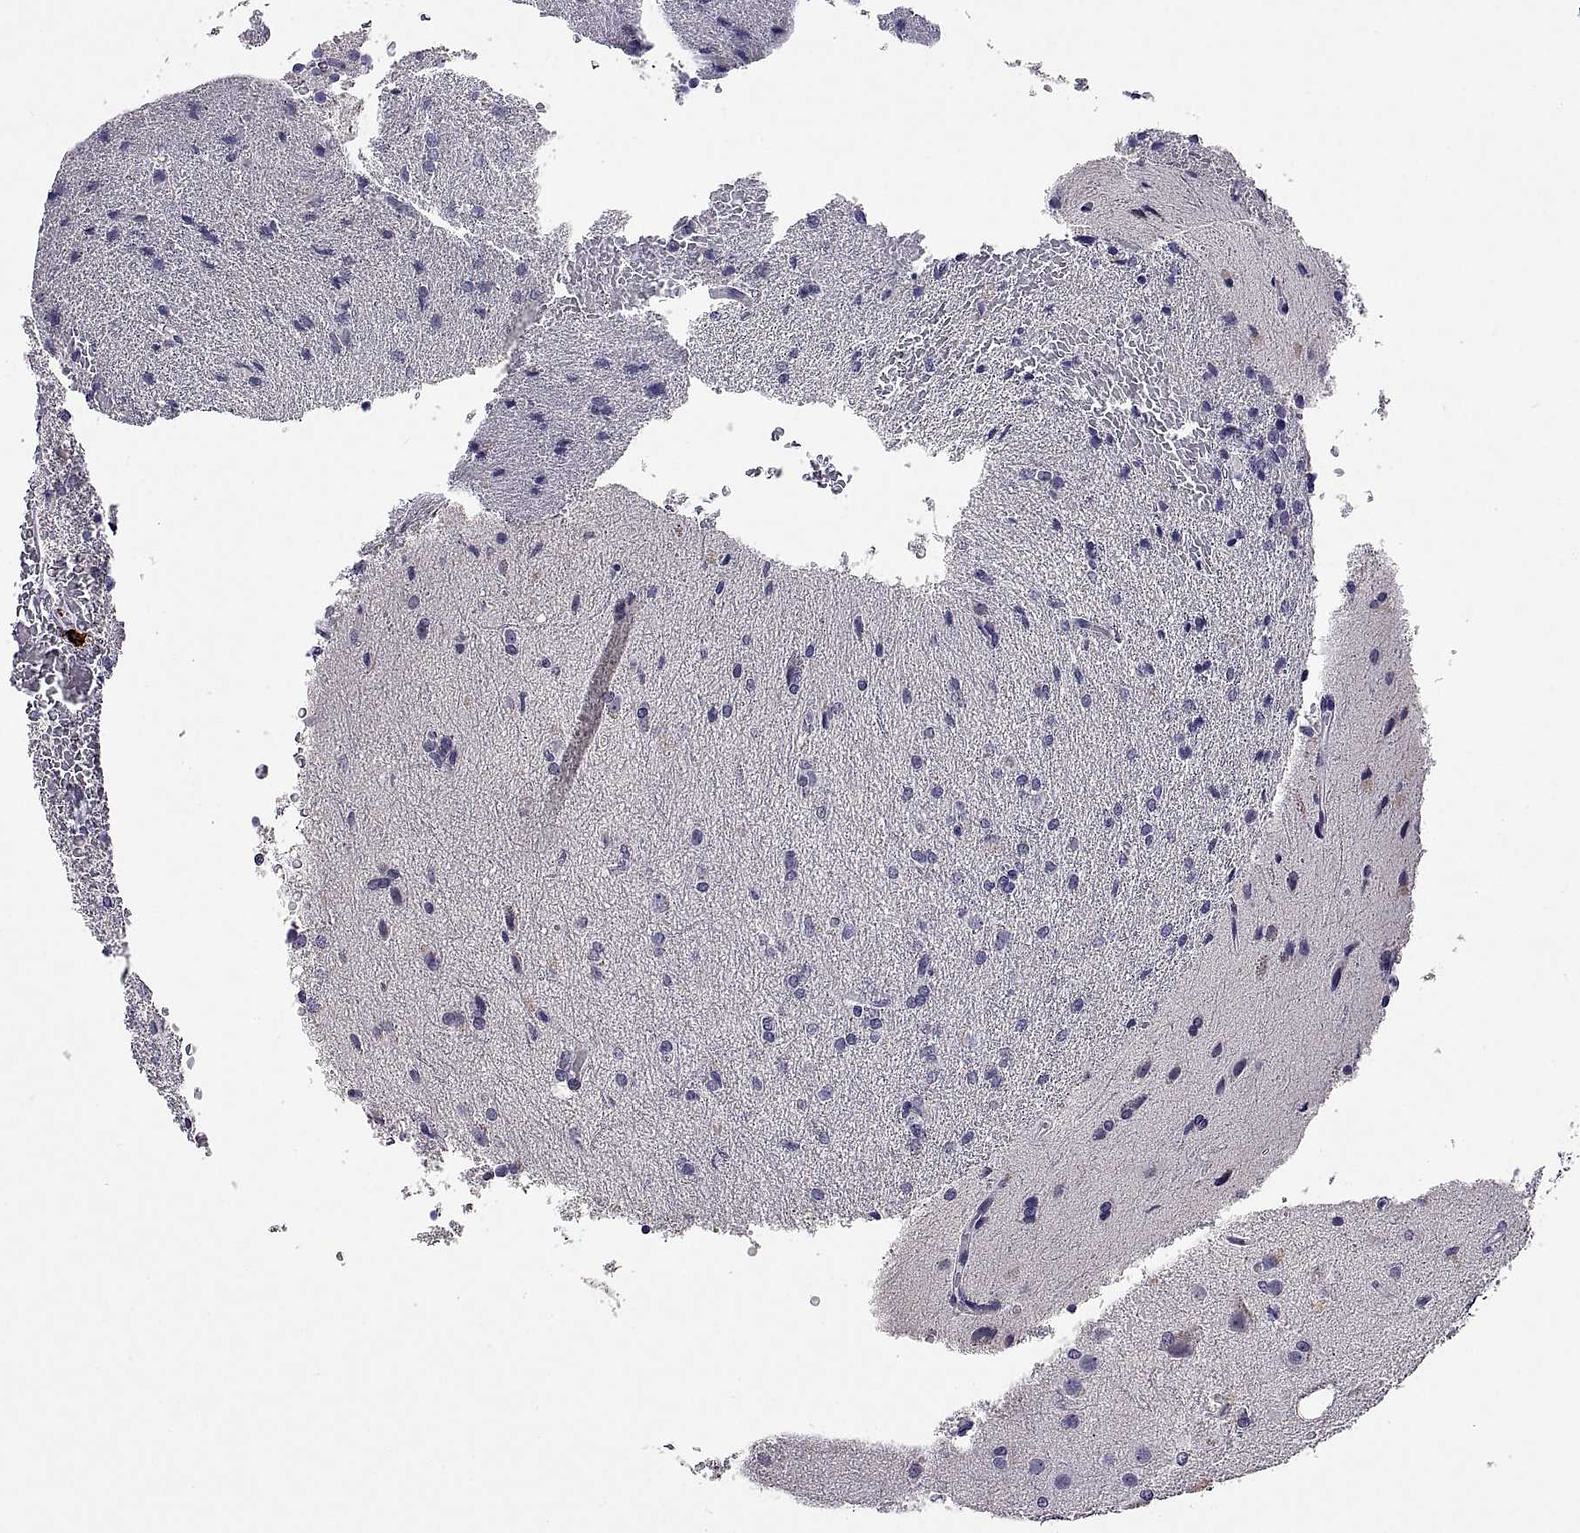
{"staining": {"intensity": "negative", "quantity": "none", "location": "none"}, "tissue": "glioma", "cell_type": "Tumor cells", "image_type": "cancer", "snomed": [{"axis": "morphology", "description": "Glioma, malignant, High grade"}, {"axis": "topography", "description": "Brain"}], "caption": "DAB (3,3'-diaminobenzidine) immunohistochemical staining of human glioma exhibits no significant positivity in tumor cells.", "gene": "MS4A1", "patient": {"sex": "male", "age": 68}}